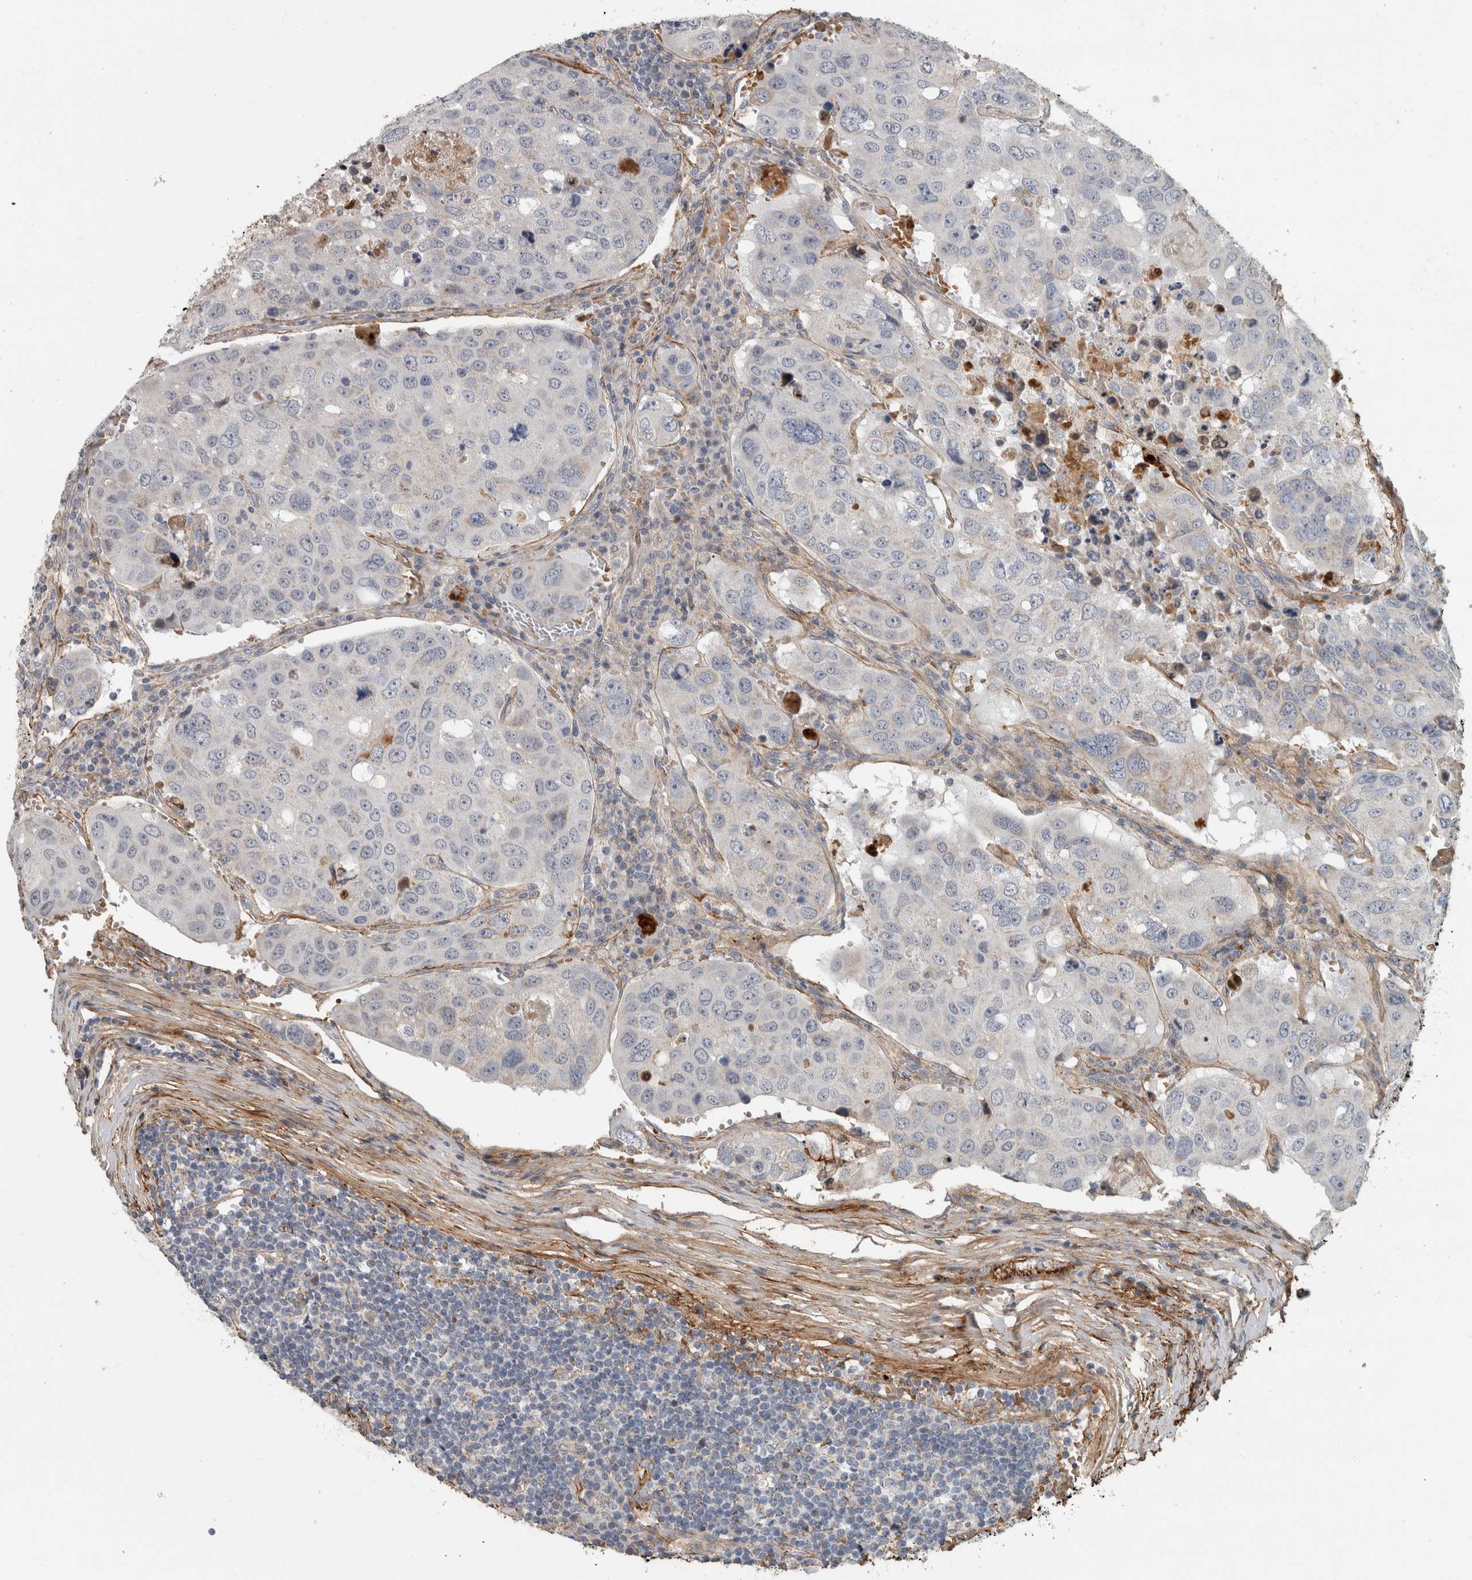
{"staining": {"intensity": "moderate", "quantity": "<25%", "location": "cytoplasmic/membranous"}, "tissue": "urothelial cancer", "cell_type": "Tumor cells", "image_type": "cancer", "snomed": [{"axis": "morphology", "description": "Urothelial carcinoma, High grade"}, {"axis": "topography", "description": "Lymph node"}, {"axis": "topography", "description": "Urinary bladder"}], "caption": "Tumor cells display low levels of moderate cytoplasmic/membranous expression in approximately <25% of cells in human high-grade urothelial carcinoma. (IHC, brightfield microscopy, high magnification).", "gene": "FN1", "patient": {"sex": "male", "age": 51}}